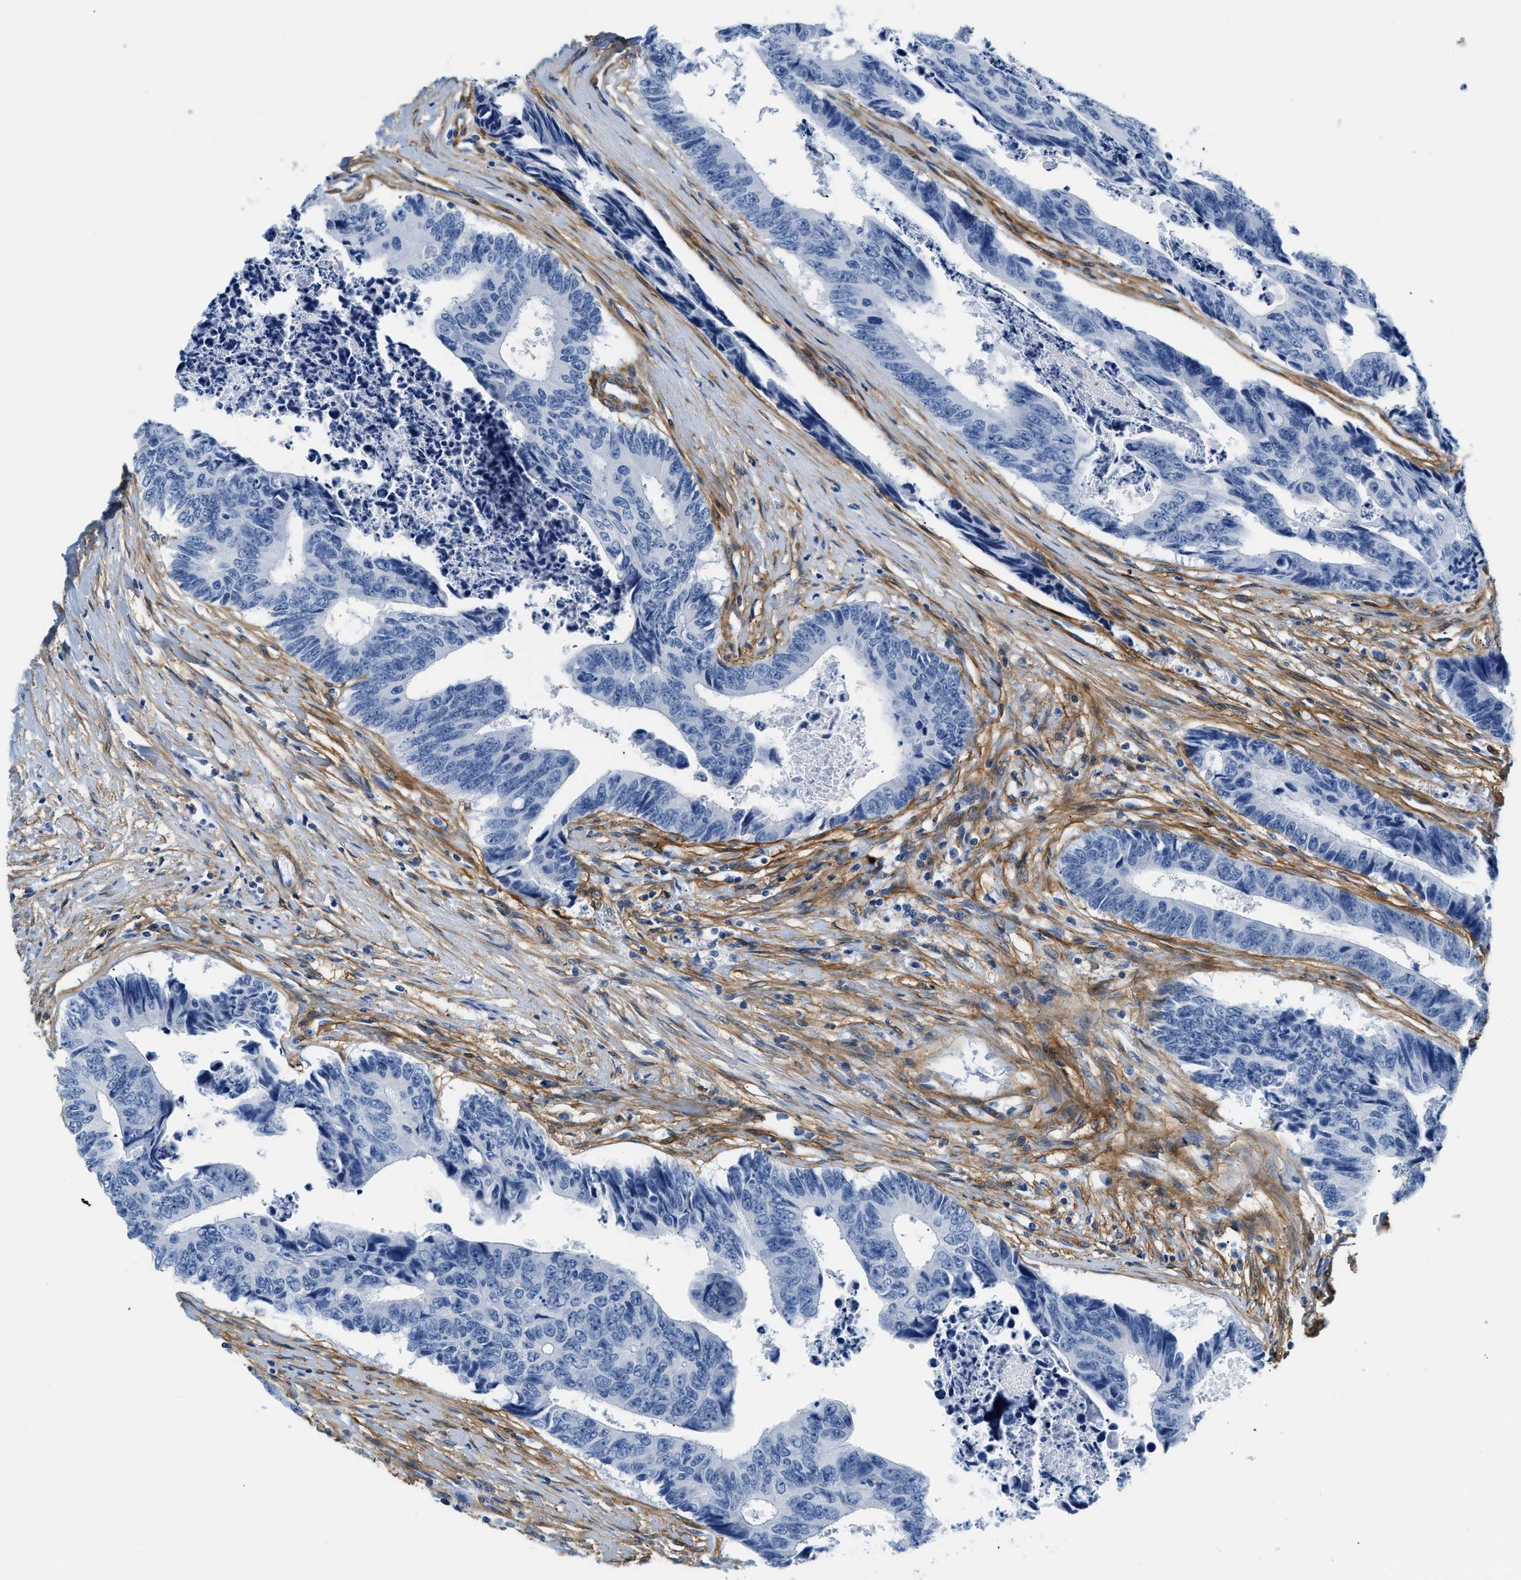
{"staining": {"intensity": "negative", "quantity": "none", "location": "none"}, "tissue": "colorectal cancer", "cell_type": "Tumor cells", "image_type": "cancer", "snomed": [{"axis": "morphology", "description": "Adenocarcinoma, NOS"}, {"axis": "topography", "description": "Rectum"}], "caption": "Colorectal adenocarcinoma was stained to show a protein in brown. There is no significant positivity in tumor cells.", "gene": "PDGFRB", "patient": {"sex": "male", "age": 84}}